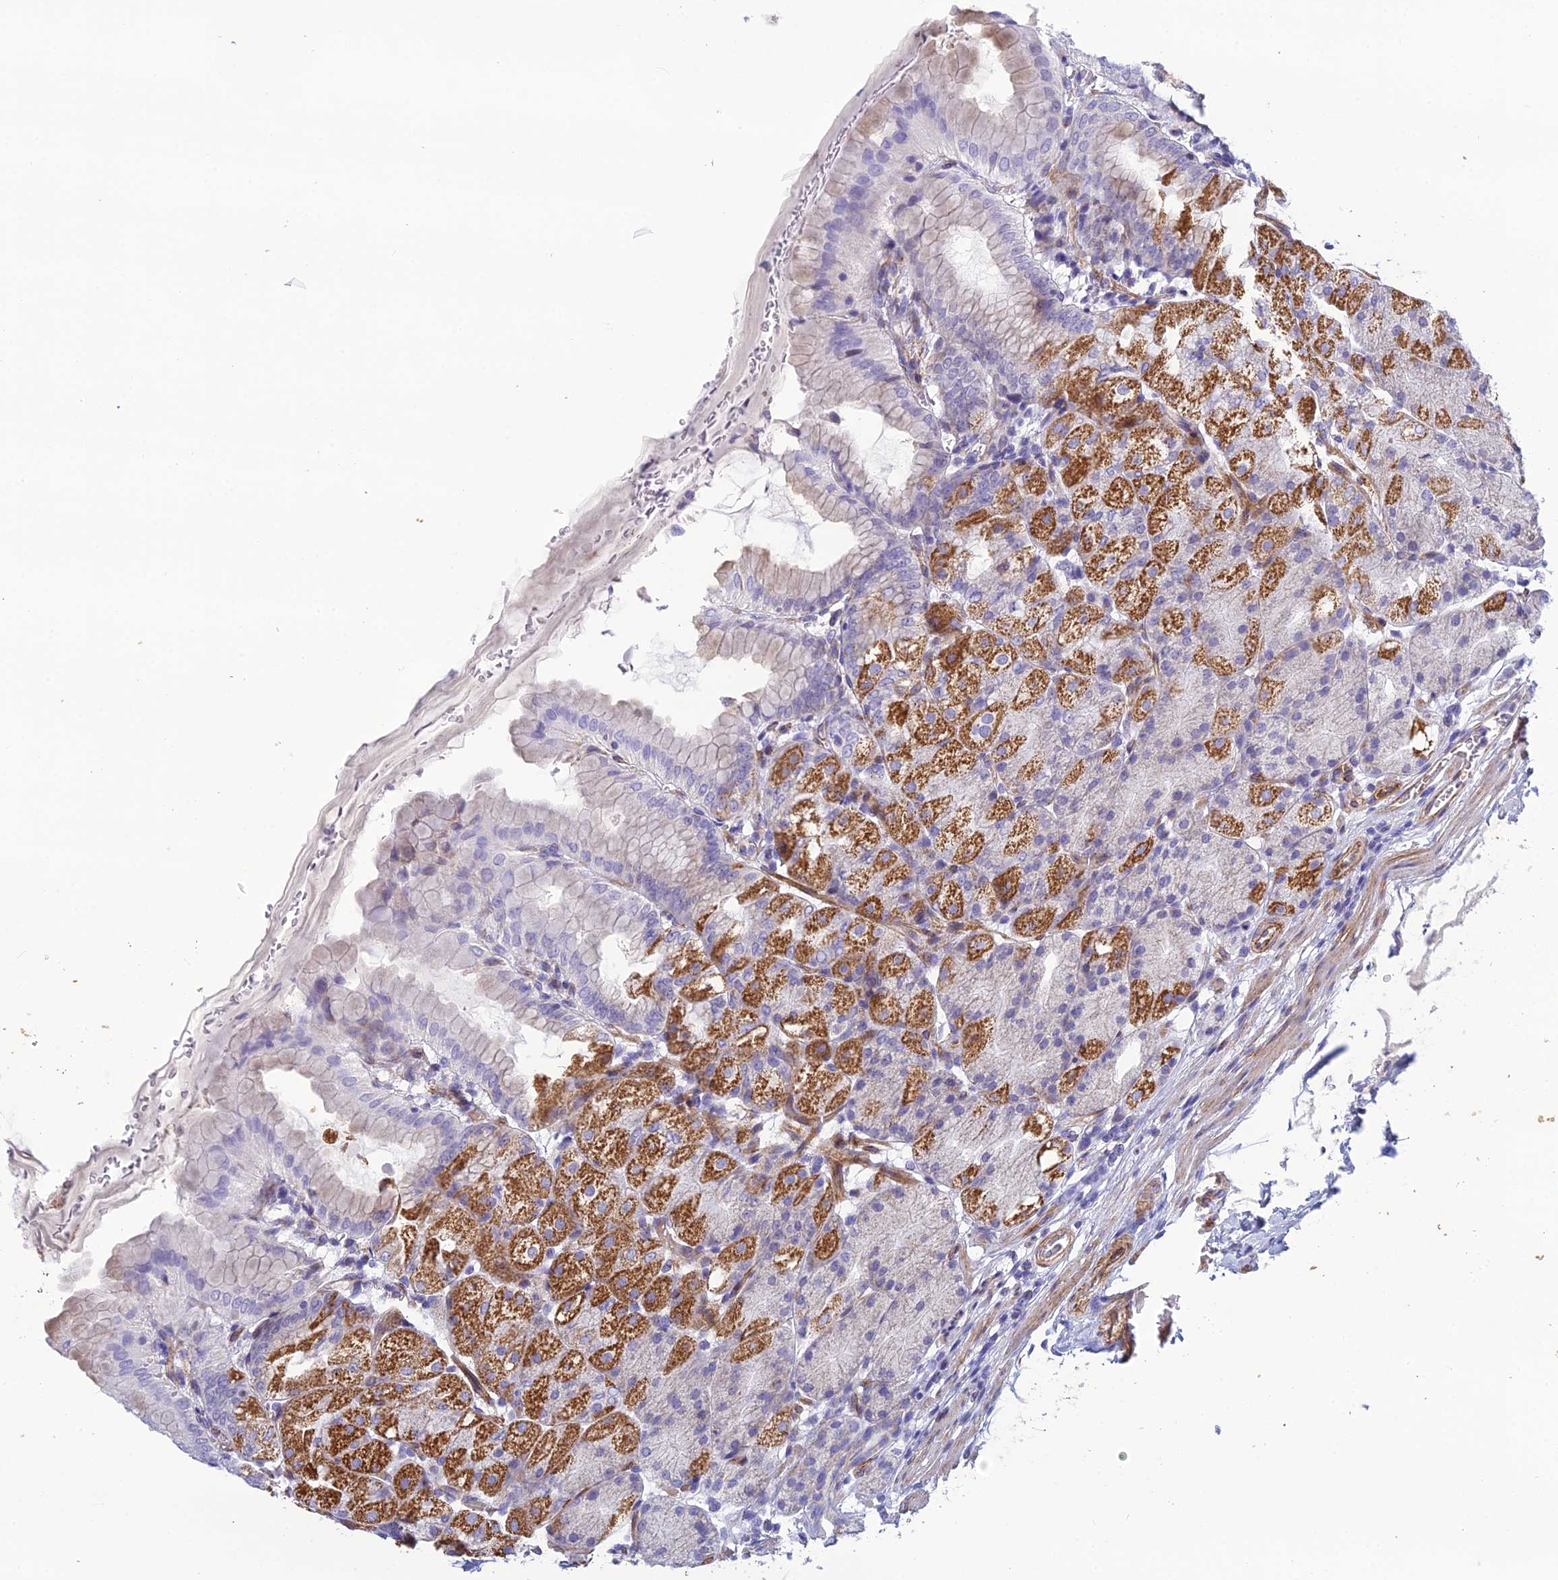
{"staining": {"intensity": "strong", "quantity": "25%-75%", "location": "cytoplasmic/membranous"}, "tissue": "stomach", "cell_type": "Glandular cells", "image_type": "normal", "snomed": [{"axis": "morphology", "description": "Normal tissue, NOS"}, {"axis": "topography", "description": "Stomach, upper"}, {"axis": "topography", "description": "Stomach, lower"}], "caption": "Brown immunohistochemical staining in benign human stomach displays strong cytoplasmic/membranous expression in approximately 25%-75% of glandular cells.", "gene": "POMGNT1", "patient": {"sex": "male", "age": 62}}